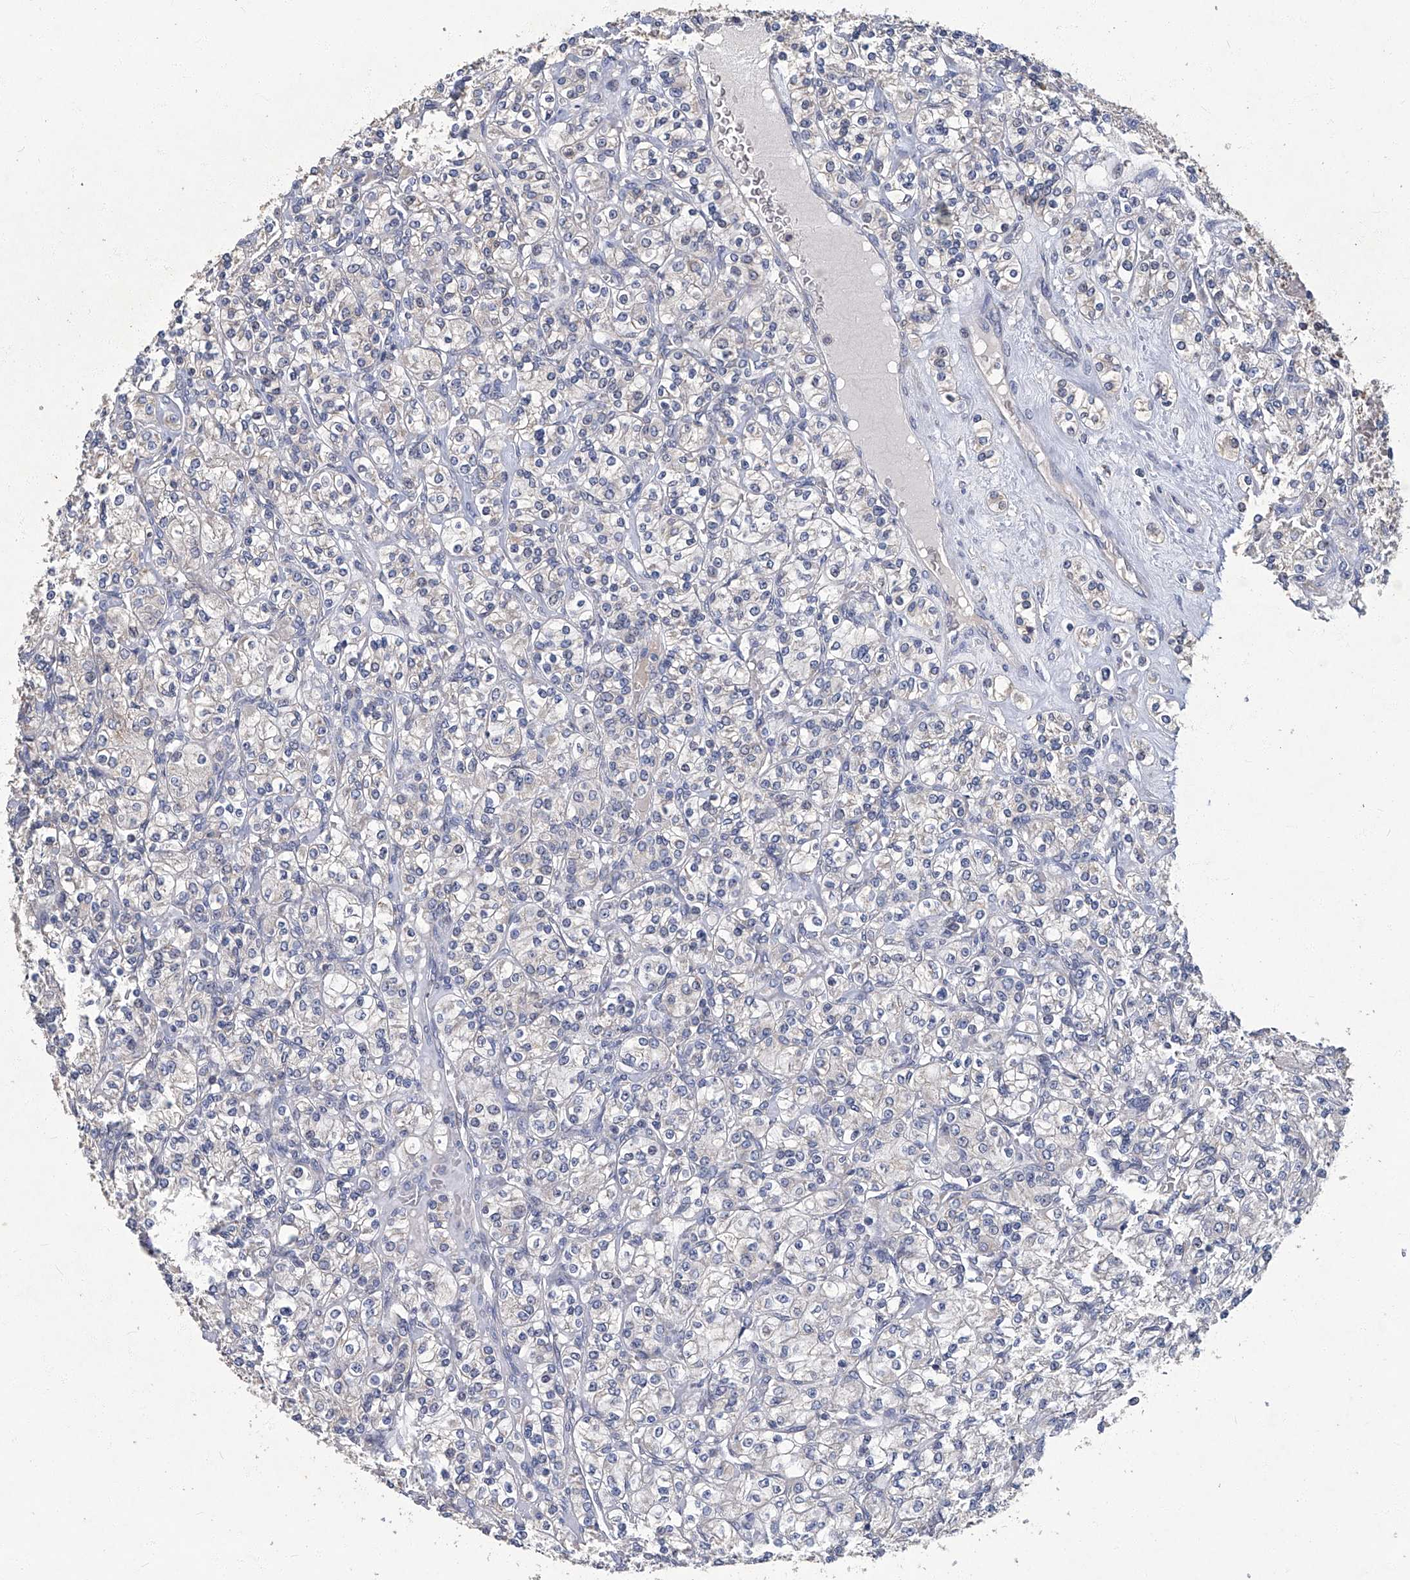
{"staining": {"intensity": "negative", "quantity": "none", "location": "none"}, "tissue": "renal cancer", "cell_type": "Tumor cells", "image_type": "cancer", "snomed": [{"axis": "morphology", "description": "Adenocarcinoma, NOS"}, {"axis": "topography", "description": "Kidney"}], "caption": "Tumor cells show no significant protein expression in renal cancer (adenocarcinoma).", "gene": "TGFBR1", "patient": {"sex": "male", "age": 77}}